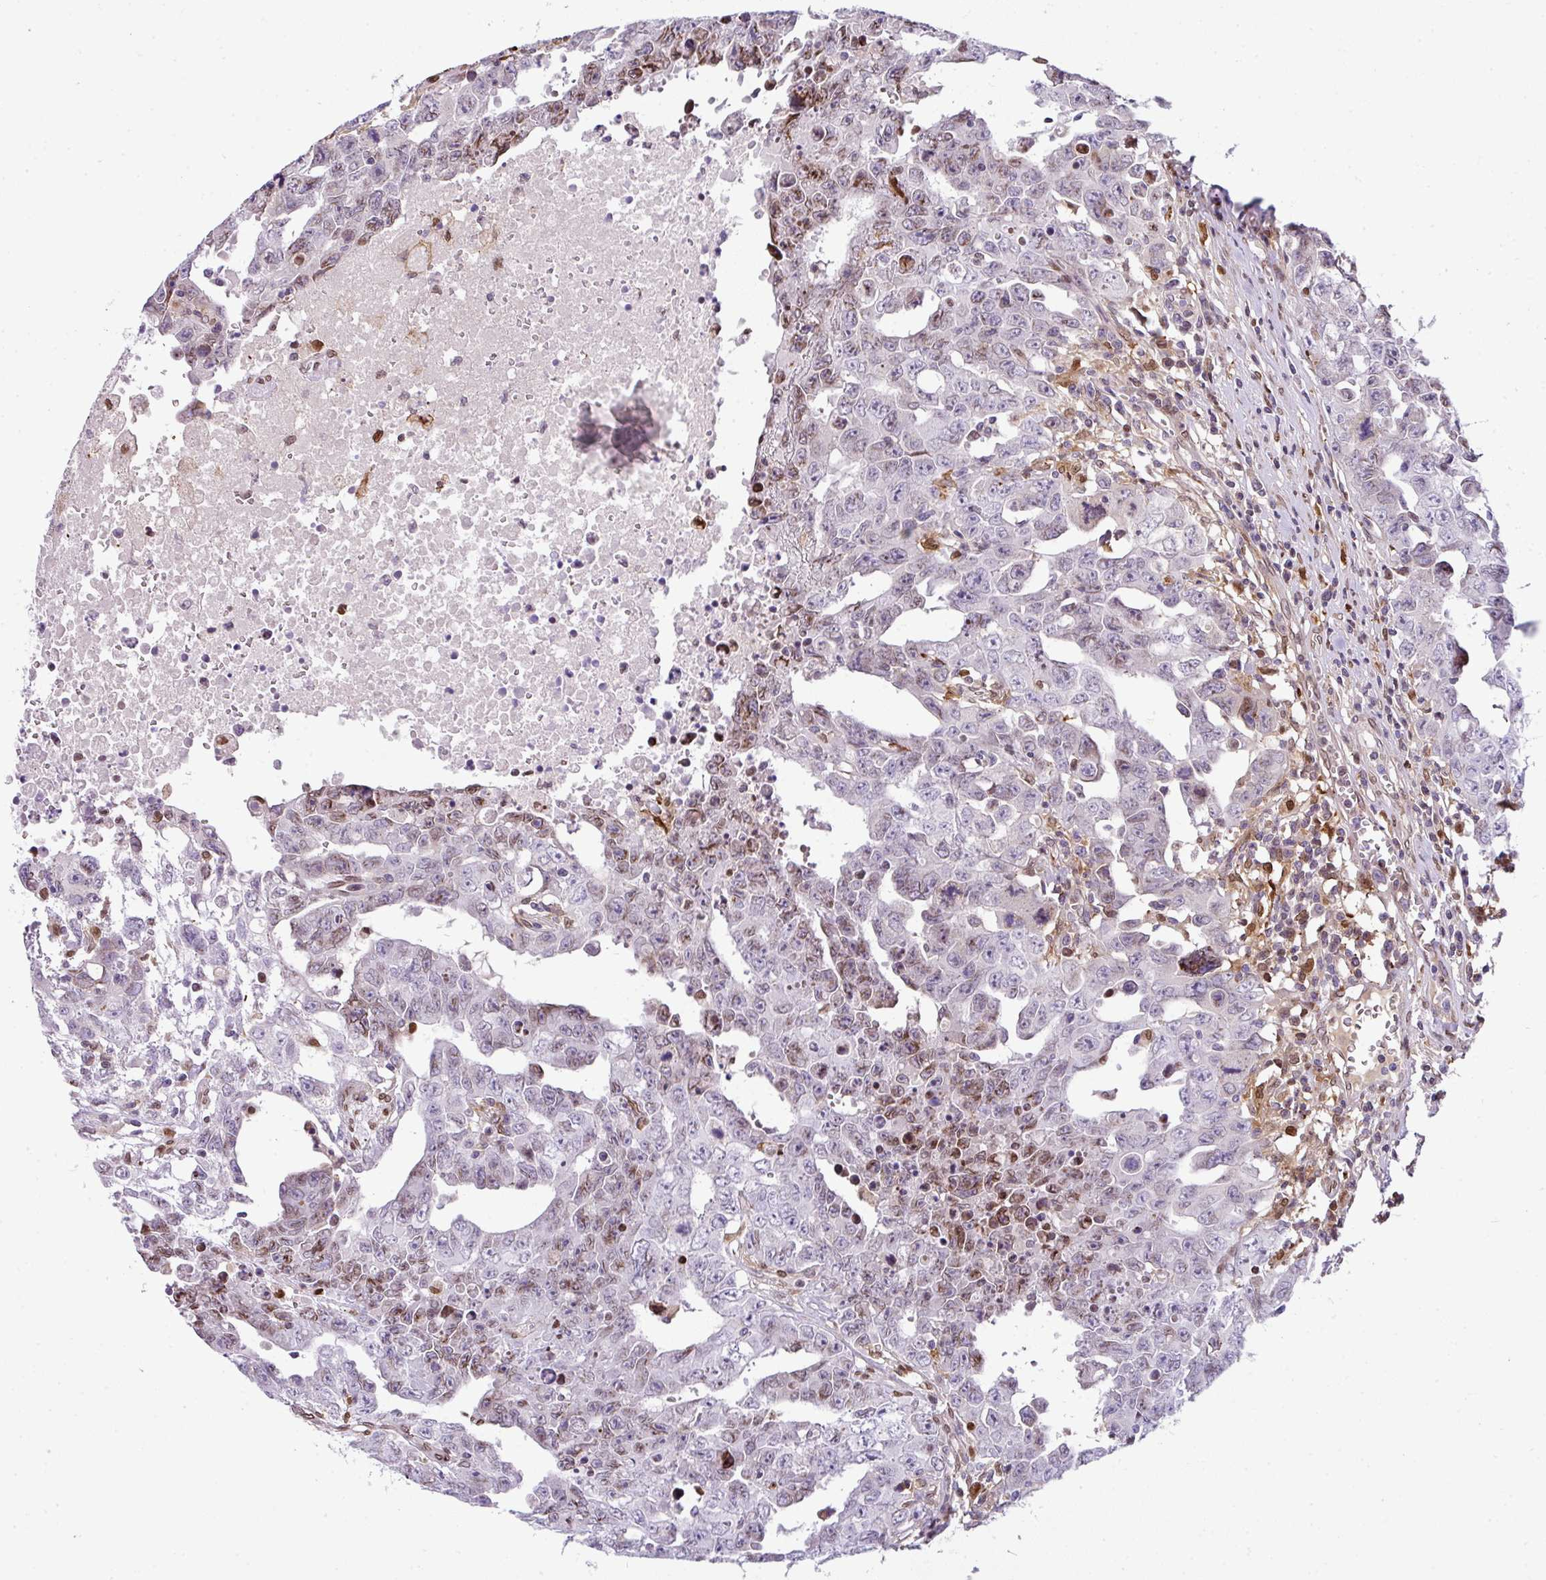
{"staining": {"intensity": "moderate", "quantity": "<25%", "location": "nuclear"}, "tissue": "testis cancer", "cell_type": "Tumor cells", "image_type": "cancer", "snomed": [{"axis": "morphology", "description": "Carcinoma, Embryonal, NOS"}, {"axis": "topography", "description": "Testis"}], "caption": "IHC photomicrograph of neoplastic tissue: human testis cancer (embryonal carcinoma) stained using IHC exhibits low levels of moderate protein expression localized specifically in the nuclear of tumor cells, appearing as a nuclear brown color.", "gene": "PLK1", "patient": {"sex": "male", "age": 24}}